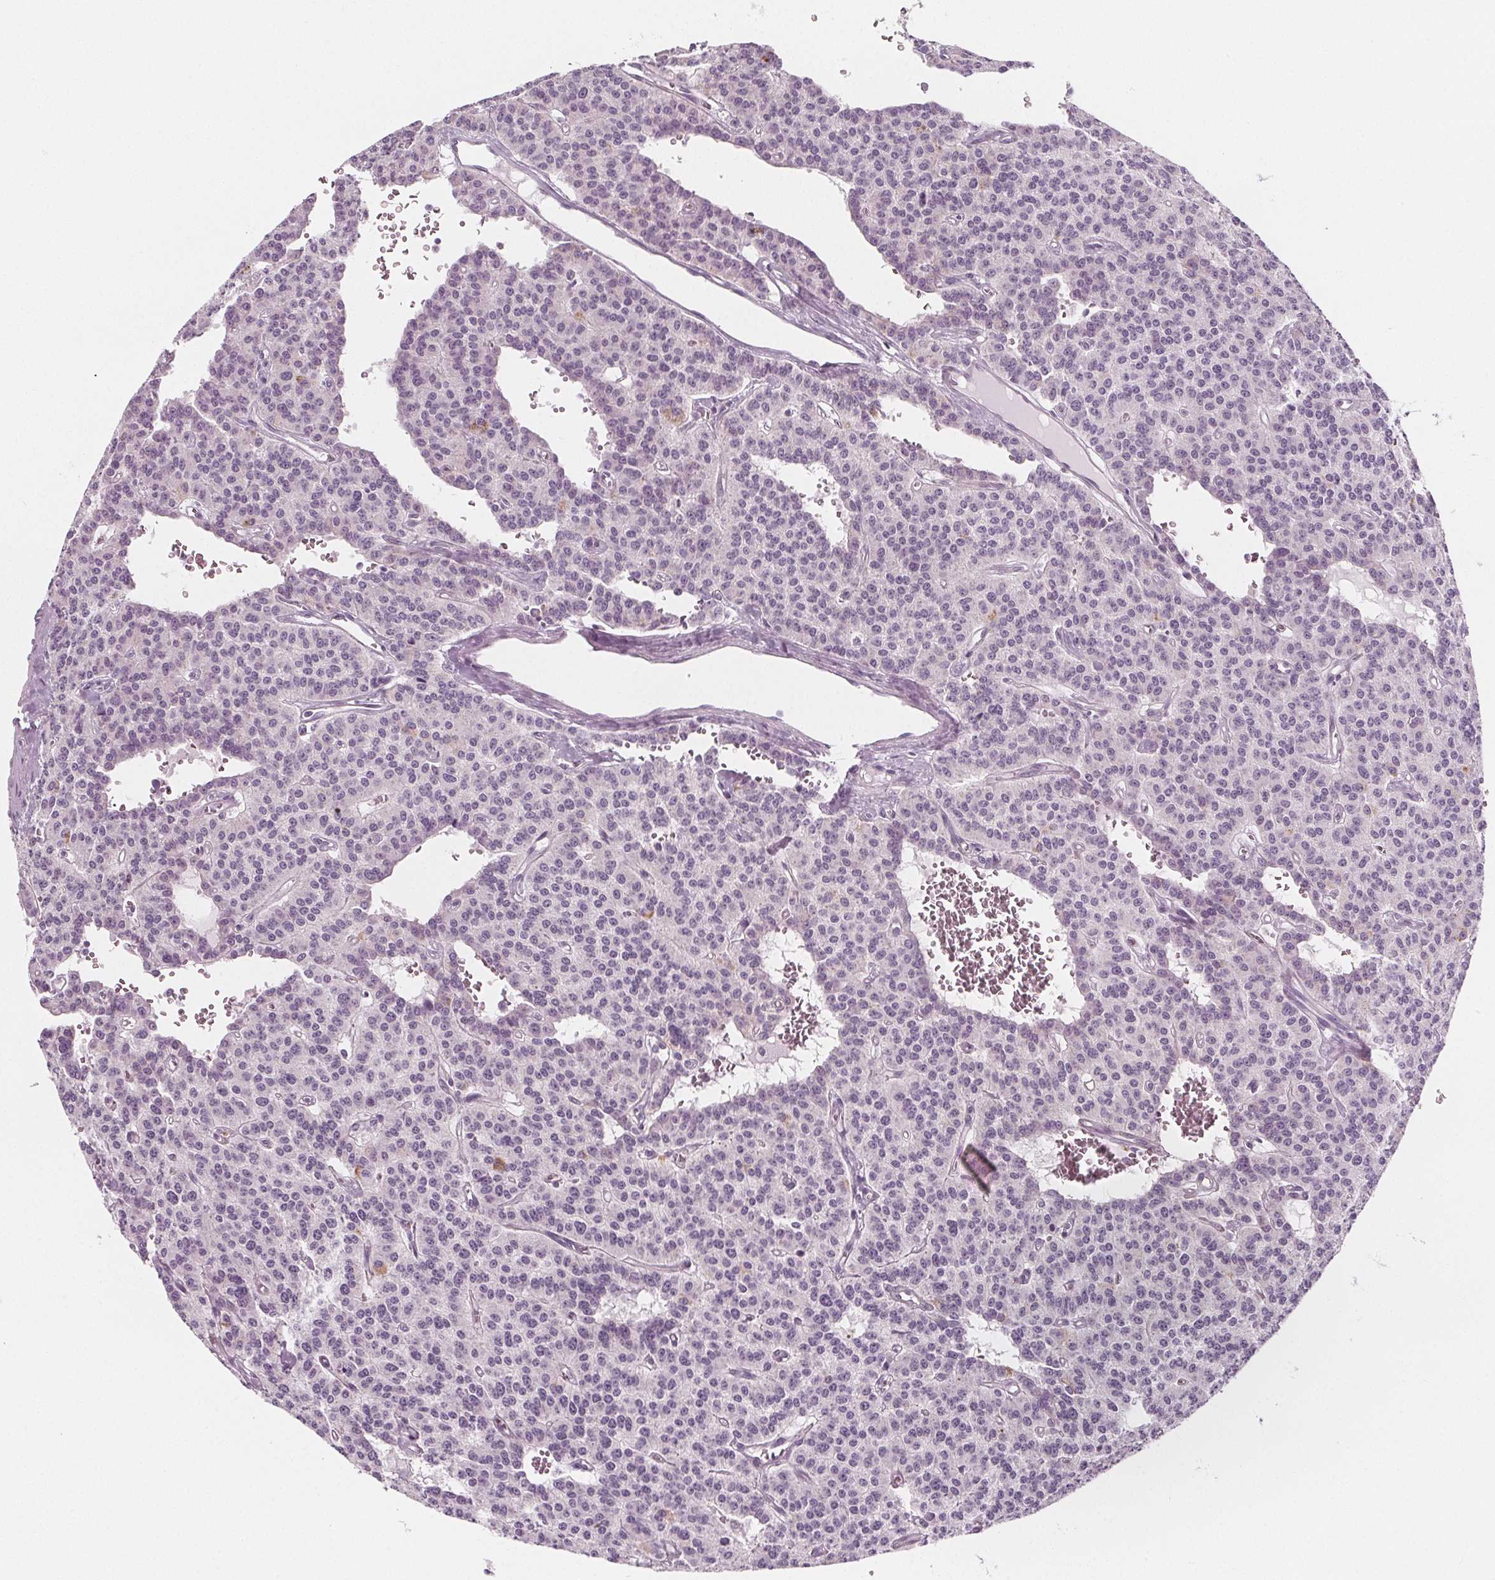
{"staining": {"intensity": "negative", "quantity": "none", "location": "none"}, "tissue": "carcinoid", "cell_type": "Tumor cells", "image_type": "cancer", "snomed": [{"axis": "morphology", "description": "Carcinoid, malignant, NOS"}, {"axis": "topography", "description": "Lung"}], "caption": "Immunohistochemical staining of carcinoid reveals no significant positivity in tumor cells.", "gene": "IL17C", "patient": {"sex": "female", "age": 71}}